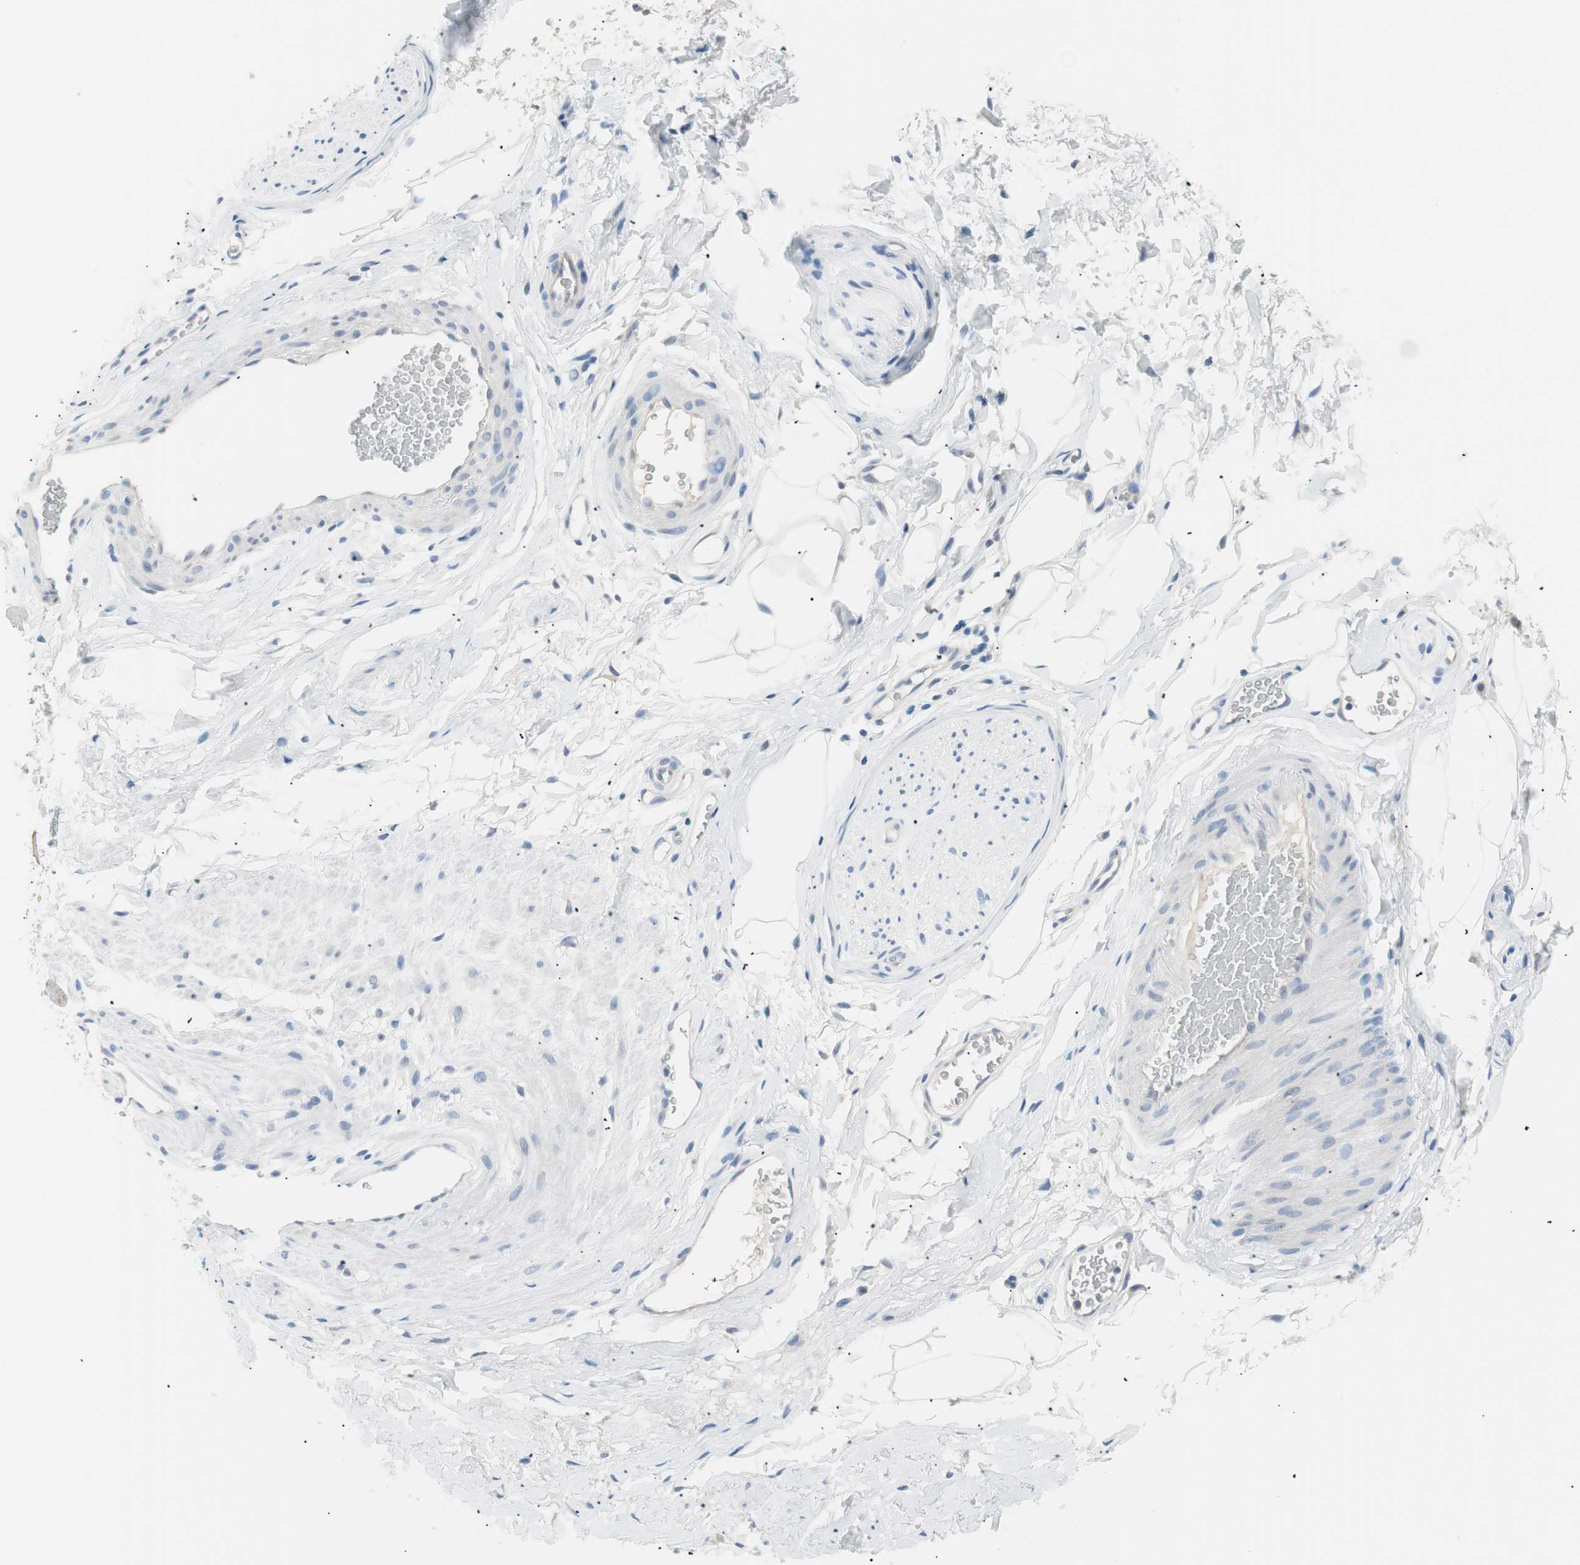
{"staining": {"intensity": "negative", "quantity": "none", "location": "none"}, "tissue": "adipose tissue", "cell_type": "Adipocytes", "image_type": "normal", "snomed": [{"axis": "morphology", "description": "Normal tissue, NOS"}, {"axis": "topography", "description": "Soft tissue"}, {"axis": "topography", "description": "Peripheral nerve tissue"}], "caption": "A photomicrograph of human adipose tissue is negative for staining in adipocytes.", "gene": "VIL1", "patient": {"sex": "female", "age": 71}}